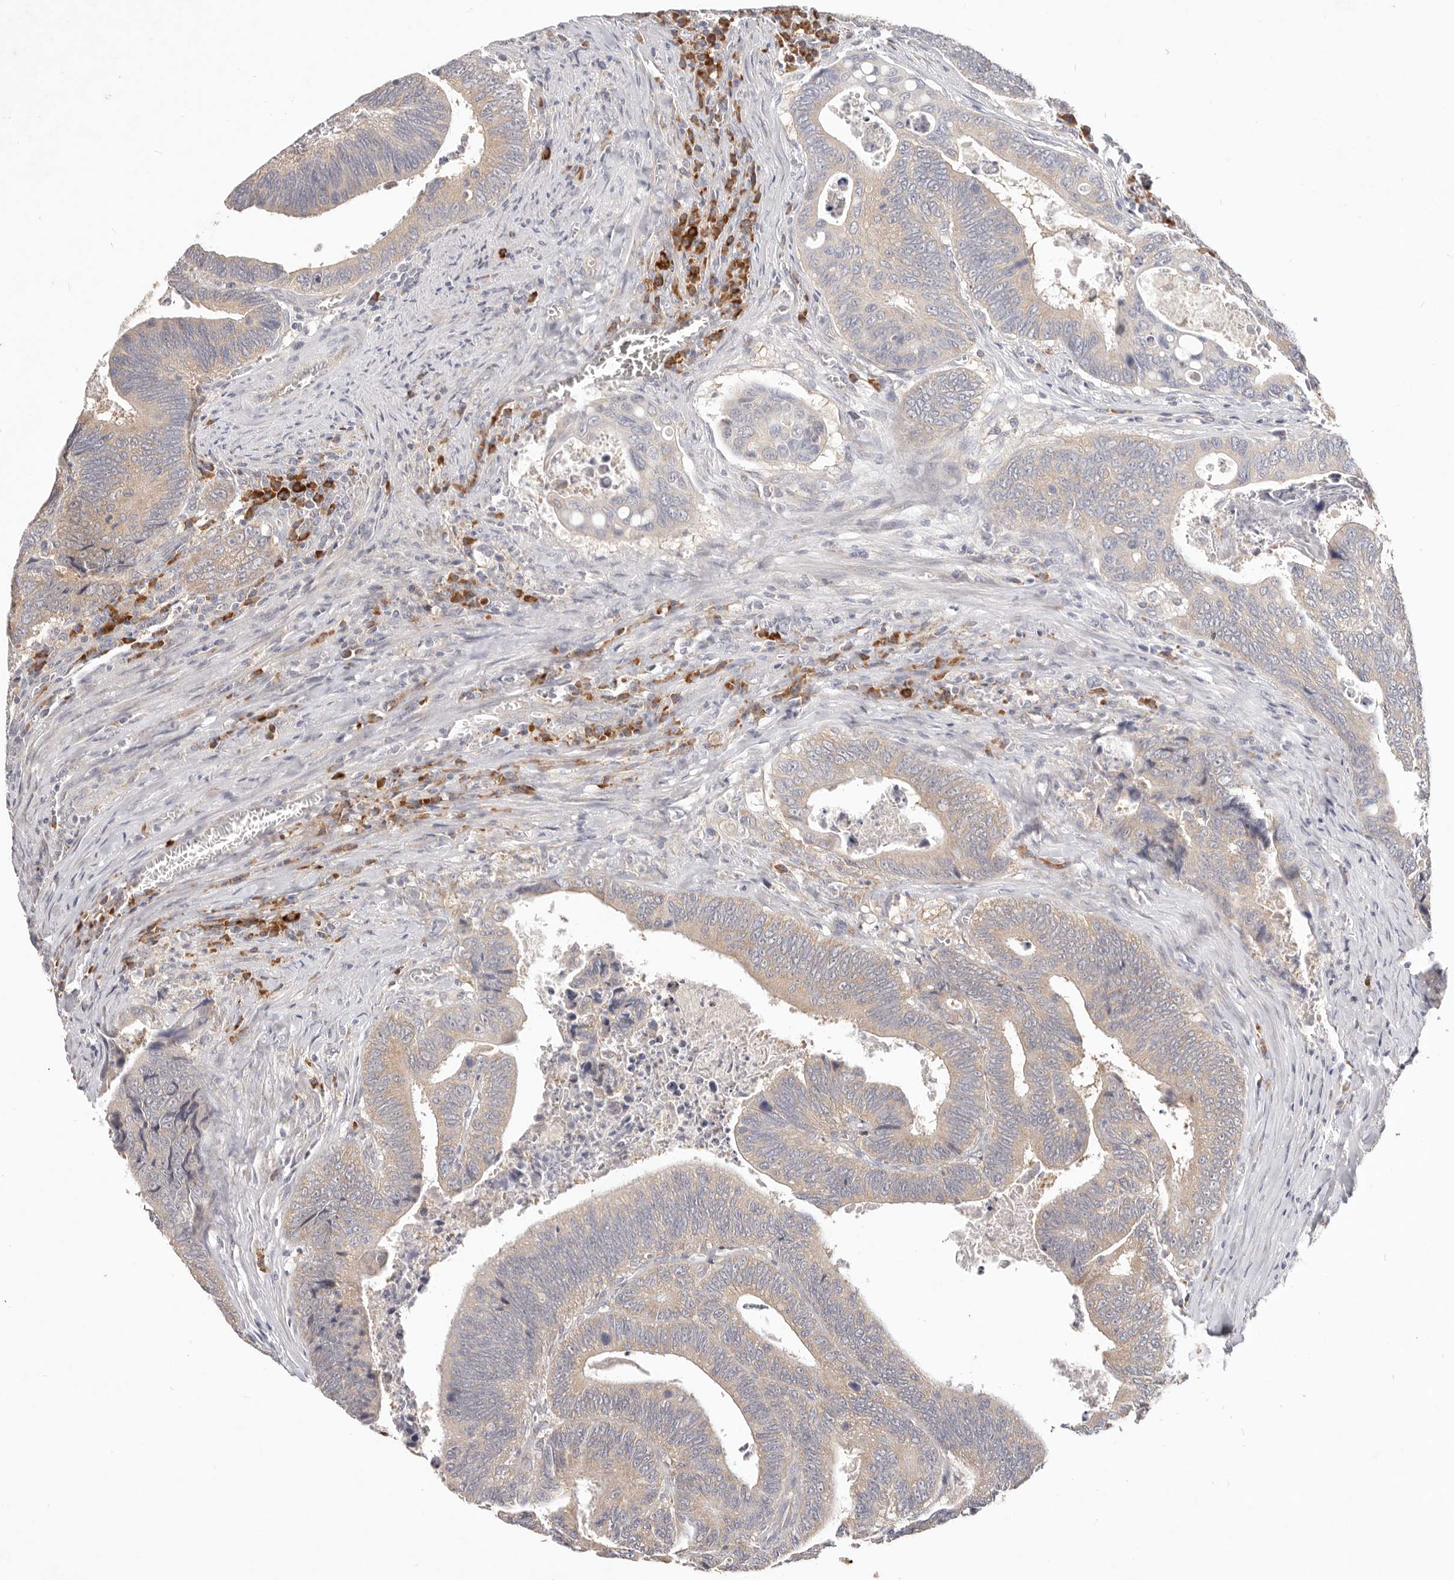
{"staining": {"intensity": "weak", "quantity": "25%-75%", "location": "cytoplasmic/membranous"}, "tissue": "colorectal cancer", "cell_type": "Tumor cells", "image_type": "cancer", "snomed": [{"axis": "morphology", "description": "Inflammation, NOS"}, {"axis": "morphology", "description": "Adenocarcinoma, NOS"}, {"axis": "topography", "description": "Colon"}], "caption": "A low amount of weak cytoplasmic/membranous staining is identified in about 25%-75% of tumor cells in colorectal cancer (adenocarcinoma) tissue. (Stains: DAB in brown, nuclei in blue, Microscopy: brightfield microscopy at high magnification).", "gene": "WDR77", "patient": {"sex": "male", "age": 72}}